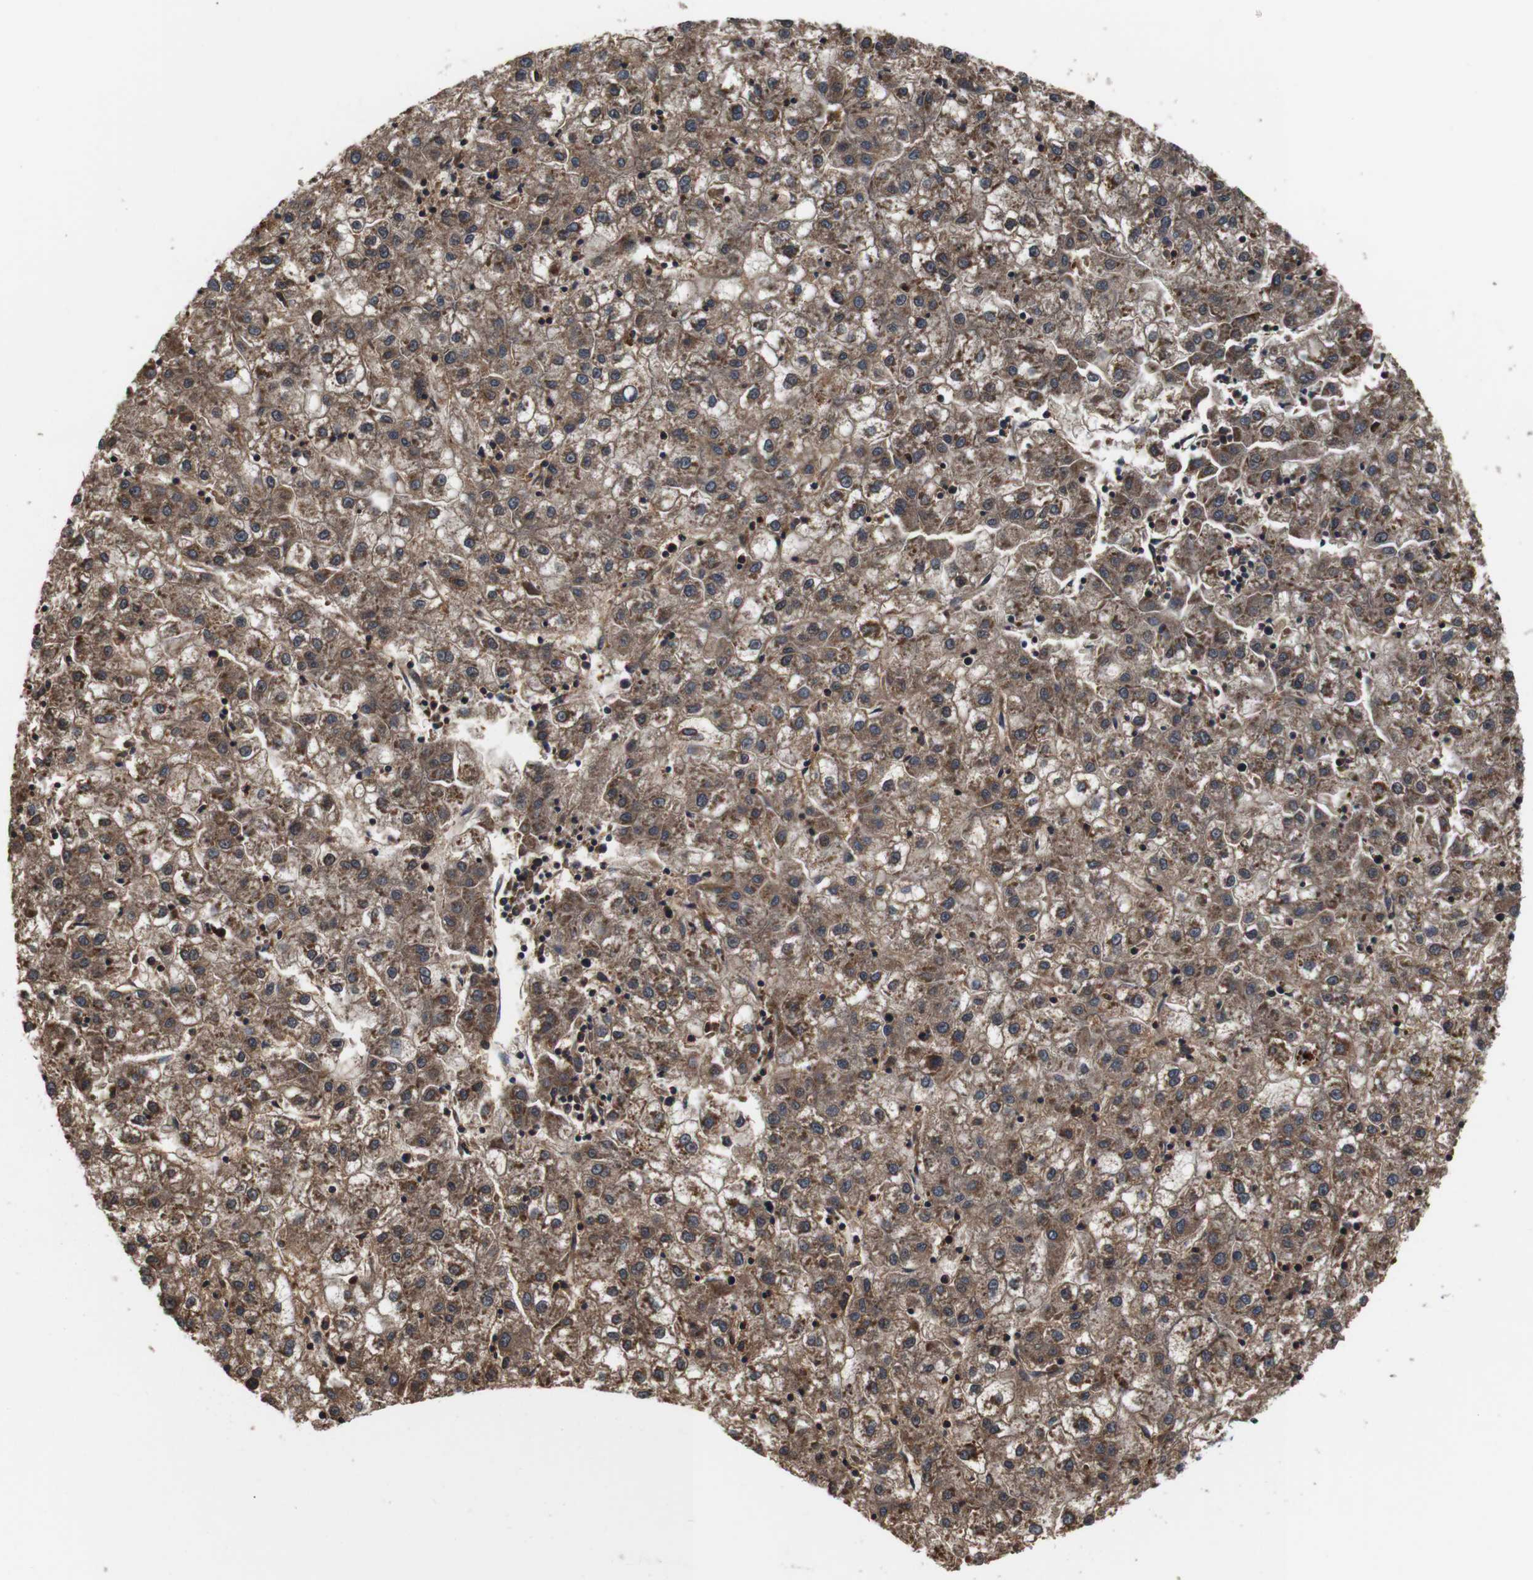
{"staining": {"intensity": "moderate", "quantity": ">75%", "location": "cytoplasmic/membranous"}, "tissue": "liver cancer", "cell_type": "Tumor cells", "image_type": "cancer", "snomed": [{"axis": "morphology", "description": "Carcinoma, Hepatocellular, NOS"}, {"axis": "topography", "description": "Liver"}], "caption": "DAB (3,3'-diaminobenzidine) immunohistochemical staining of hepatocellular carcinoma (liver) exhibits moderate cytoplasmic/membranous protein staining in about >75% of tumor cells.", "gene": "LRP4", "patient": {"sex": "male", "age": 72}}